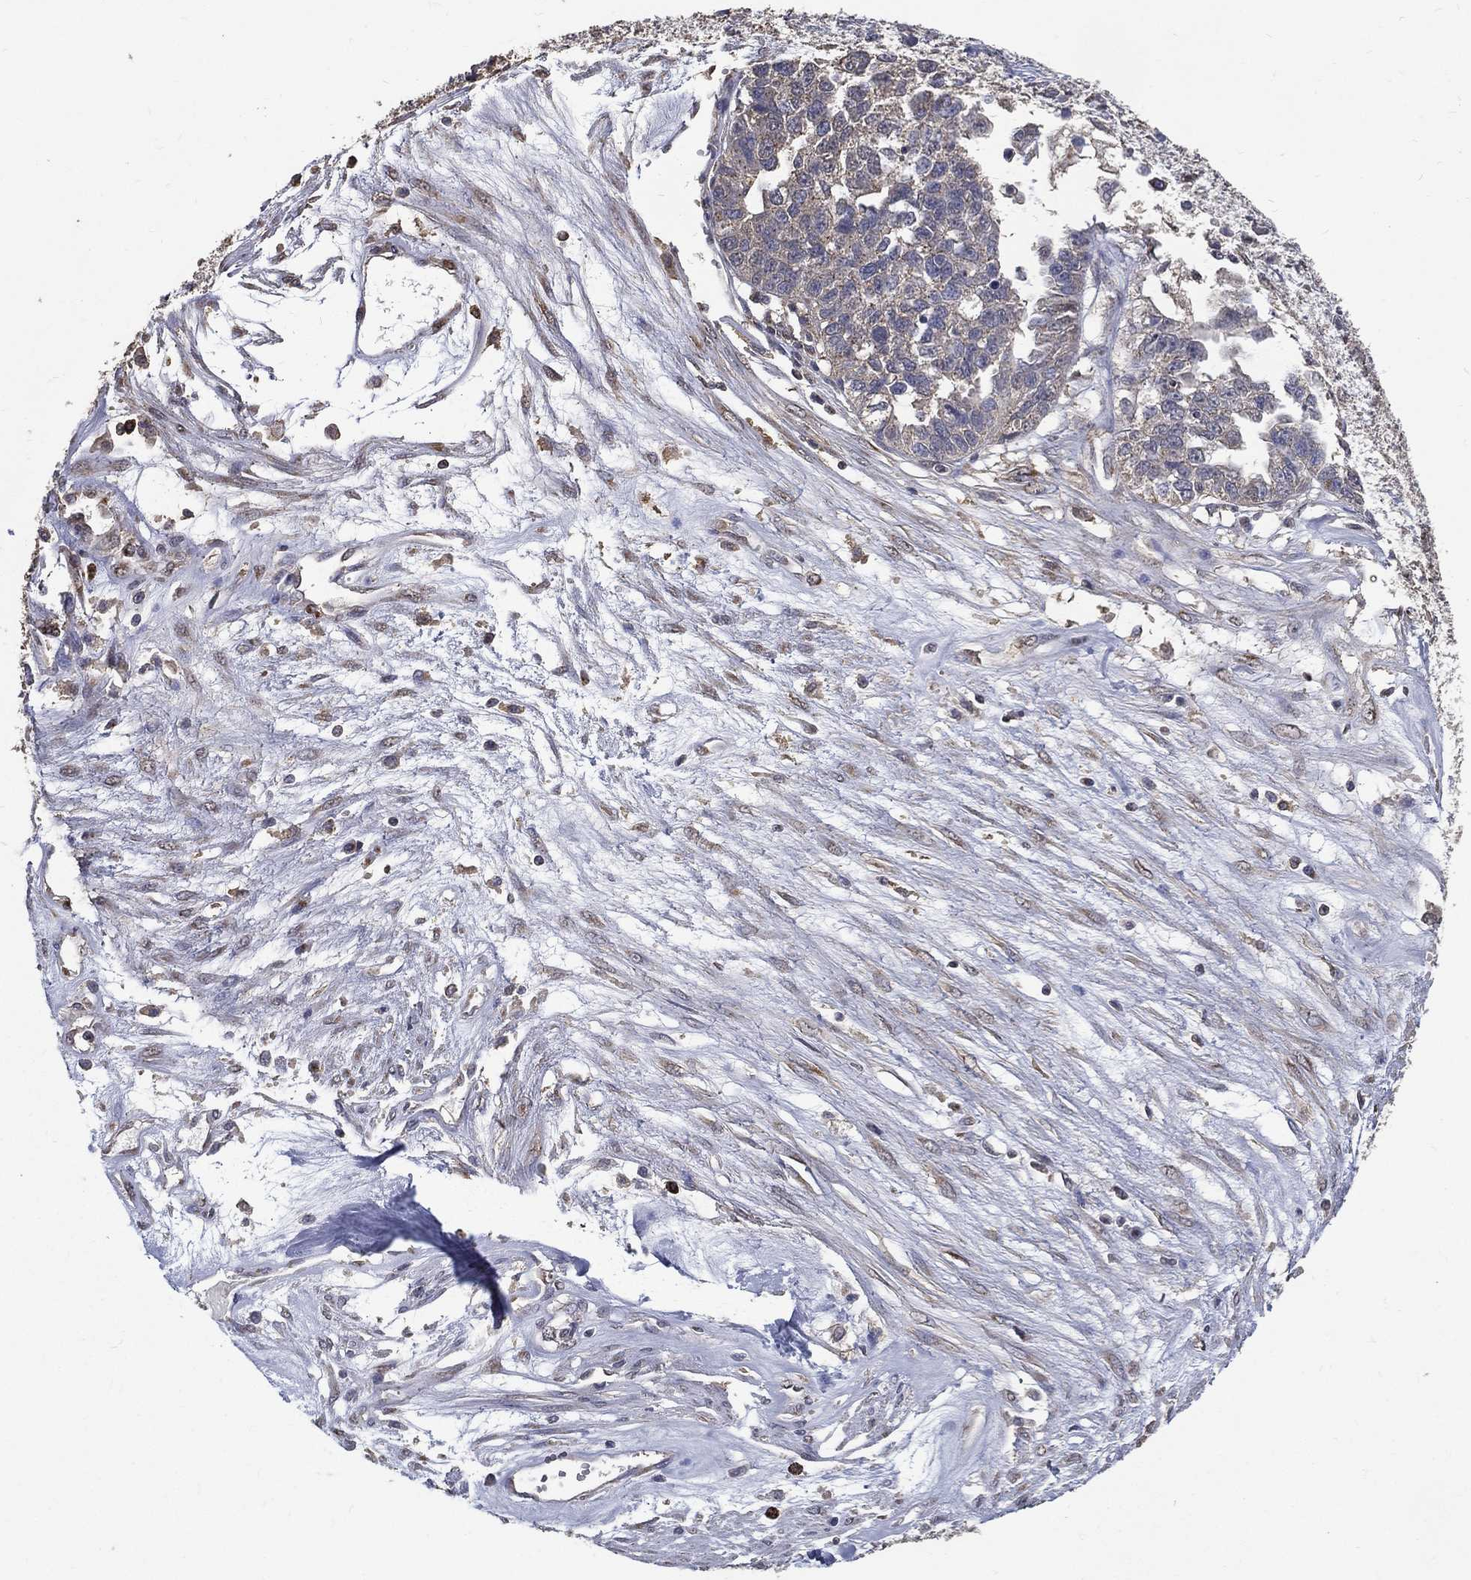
{"staining": {"intensity": "weak", "quantity": "<25%", "location": "cytoplasmic/membranous"}, "tissue": "ovarian cancer", "cell_type": "Tumor cells", "image_type": "cancer", "snomed": [{"axis": "morphology", "description": "Cystadenocarcinoma, serous, NOS"}, {"axis": "topography", "description": "Ovary"}], "caption": "High power microscopy micrograph of an immunohistochemistry image of ovarian cancer, revealing no significant expression in tumor cells.", "gene": "GPR183", "patient": {"sex": "female", "age": 87}}